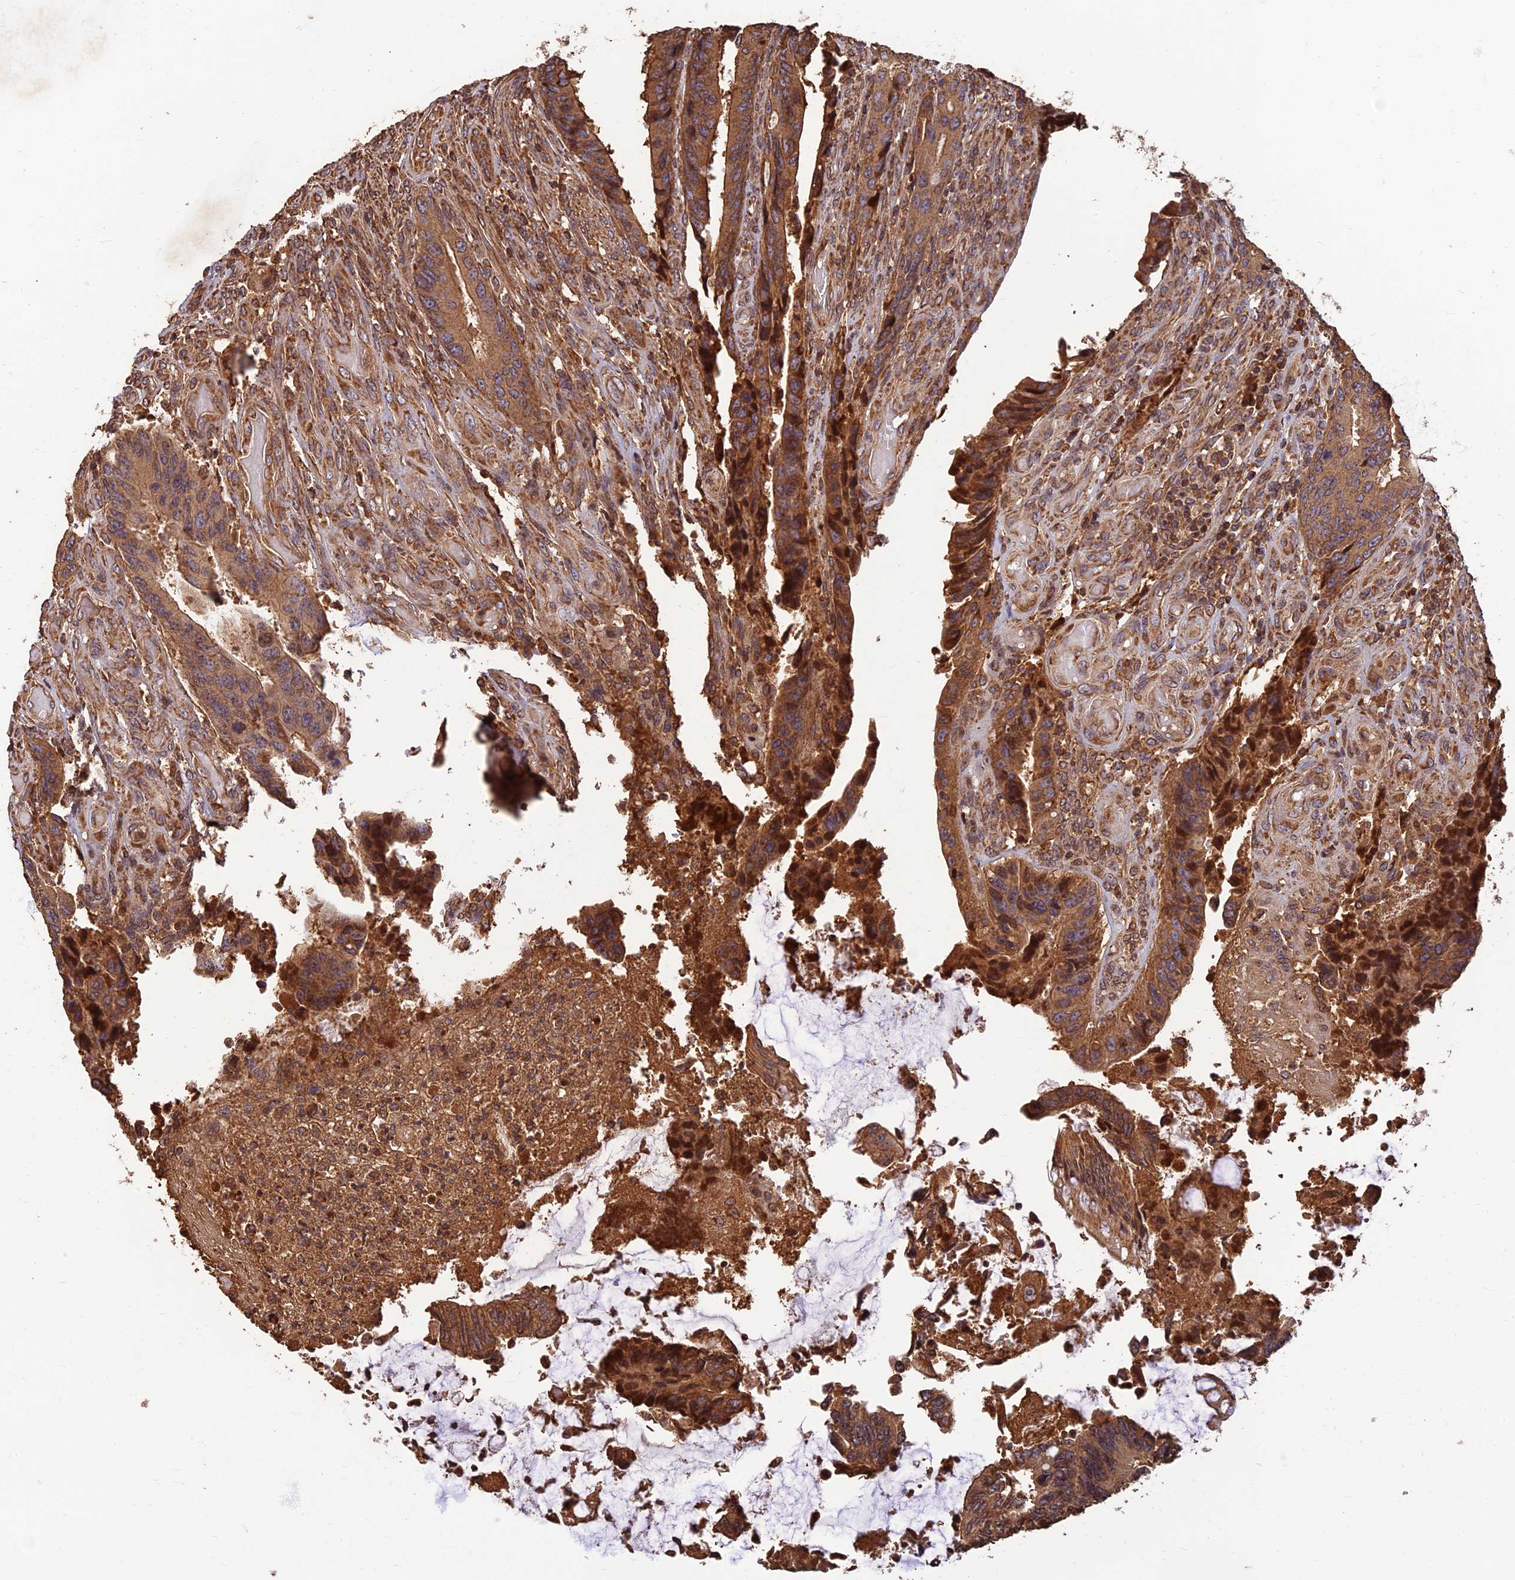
{"staining": {"intensity": "moderate", "quantity": ">75%", "location": "cytoplasmic/membranous"}, "tissue": "colorectal cancer", "cell_type": "Tumor cells", "image_type": "cancer", "snomed": [{"axis": "morphology", "description": "Adenocarcinoma, NOS"}, {"axis": "topography", "description": "Colon"}], "caption": "Colorectal adenocarcinoma stained with DAB (3,3'-diaminobenzidine) immunohistochemistry (IHC) exhibits medium levels of moderate cytoplasmic/membranous positivity in about >75% of tumor cells.", "gene": "CORO1C", "patient": {"sex": "male", "age": 87}}